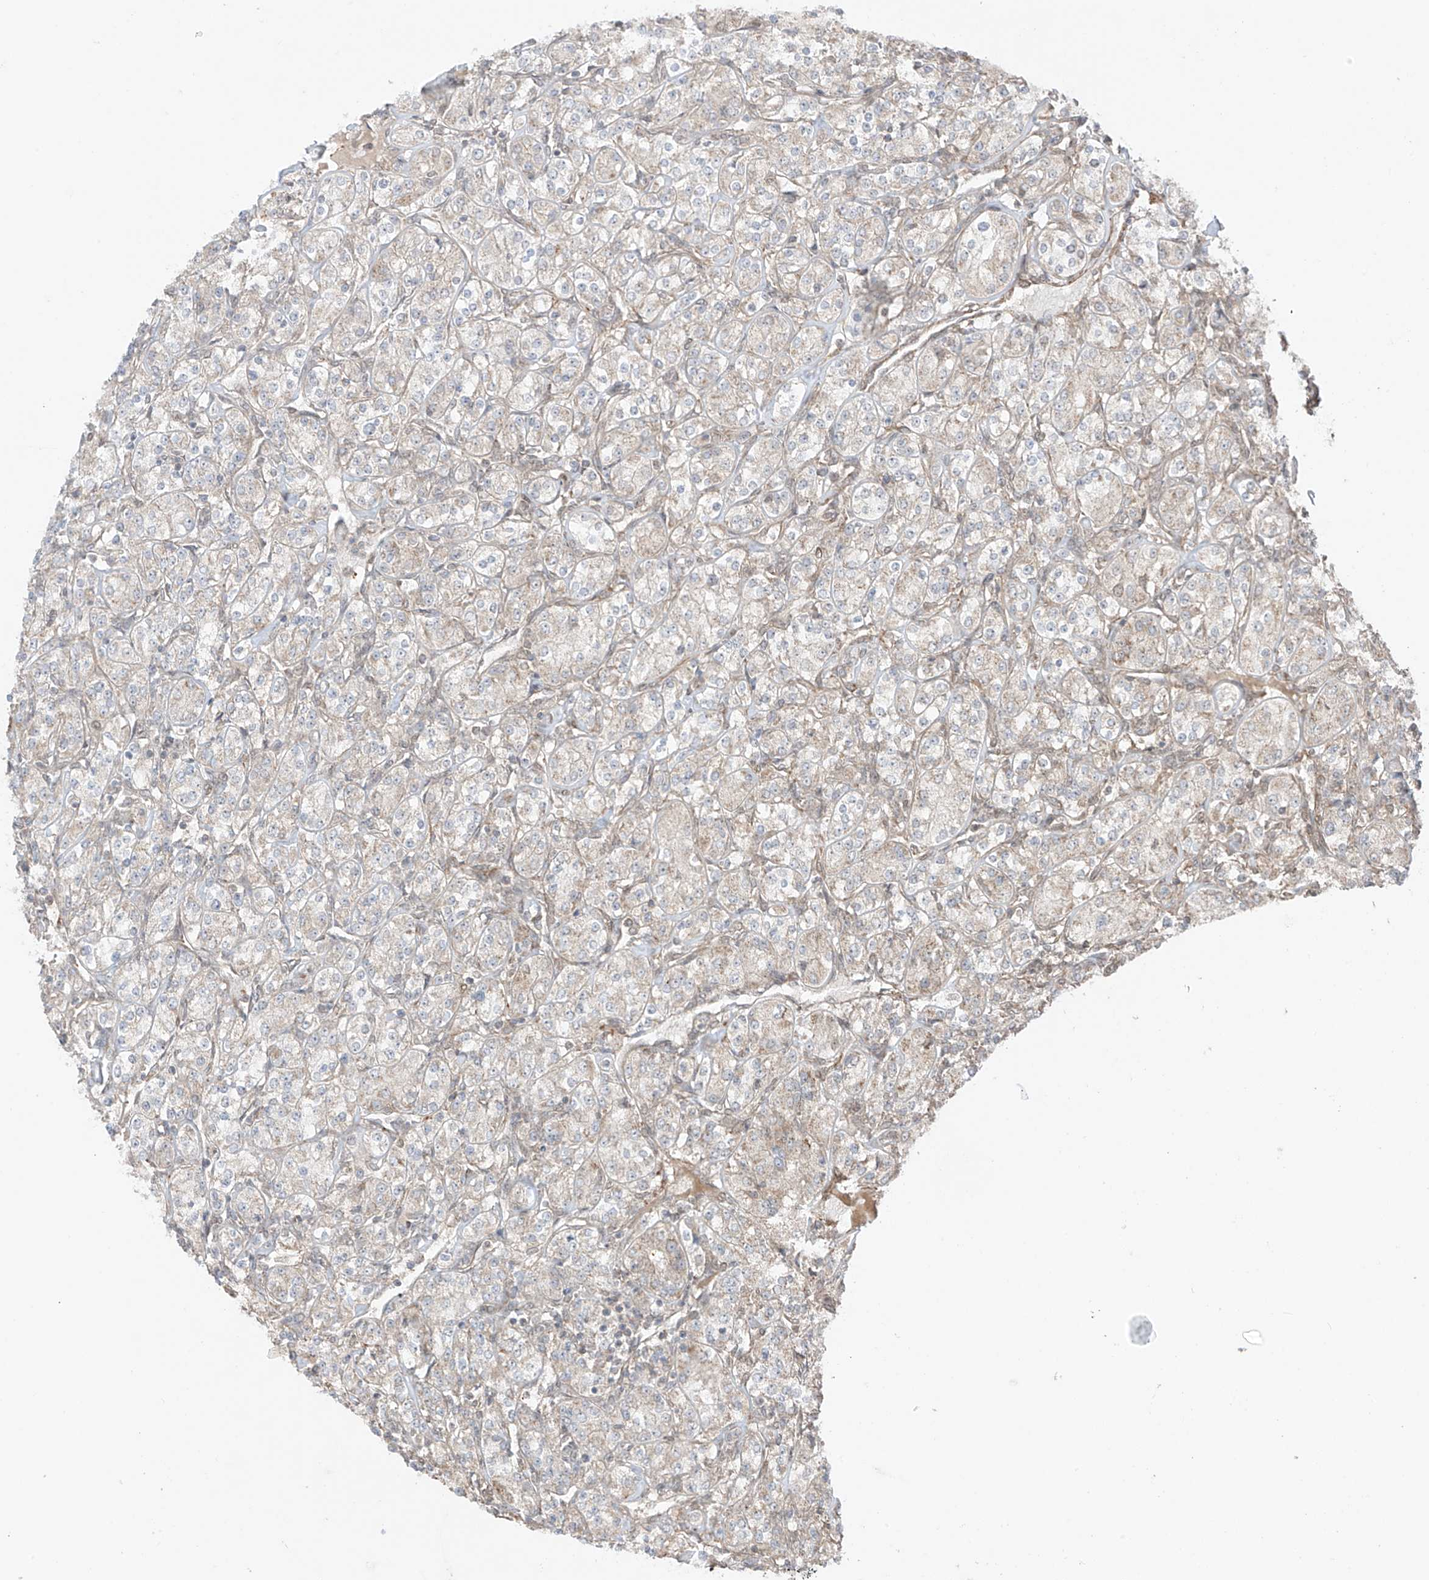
{"staining": {"intensity": "weak", "quantity": "<25%", "location": "cytoplasmic/membranous"}, "tissue": "renal cancer", "cell_type": "Tumor cells", "image_type": "cancer", "snomed": [{"axis": "morphology", "description": "Adenocarcinoma, NOS"}, {"axis": "topography", "description": "Kidney"}], "caption": "Renal adenocarcinoma was stained to show a protein in brown. There is no significant positivity in tumor cells. (IHC, brightfield microscopy, high magnification).", "gene": "ABCD1", "patient": {"sex": "male", "age": 77}}